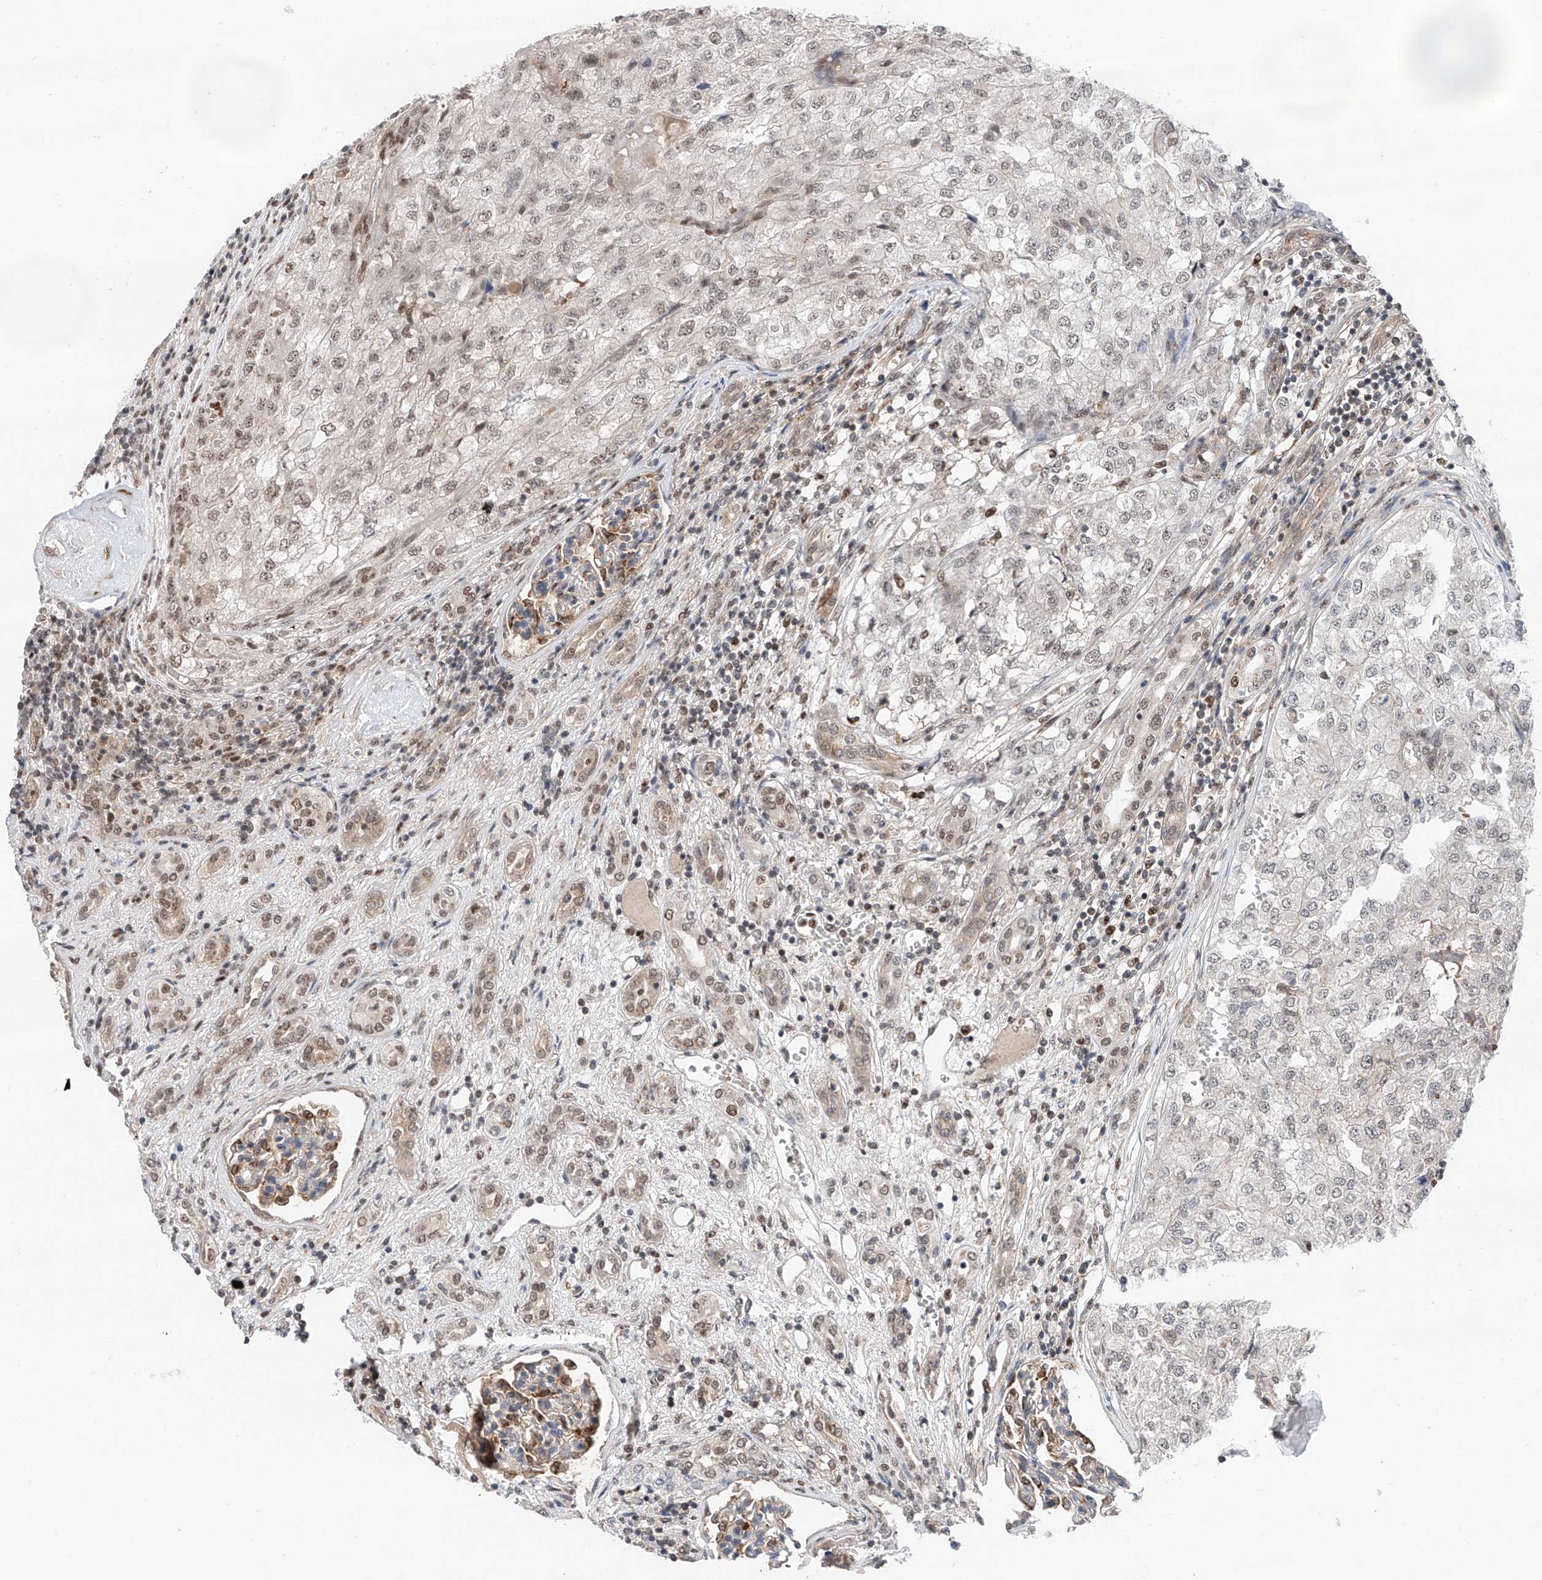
{"staining": {"intensity": "weak", "quantity": "25%-75%", "location": "nuclear"}, "tissue": "renal cancer", "cell_type": "Tumor cells", "image_type": "cancer", "snomed": [{"axis": "morphology", "description": "Adenocarcinoma, NOS"}, {"axis": "topography", "description": "Kidney"}], "caption": "Immunohistochemical staining of renal cancer (adenocarcinoma) exhibits low levels of weak nuclear staining in about 25%-75% of tumor cells.", "gene": "SNRNP200", "patient": {"sex": "female", "age": 54}}